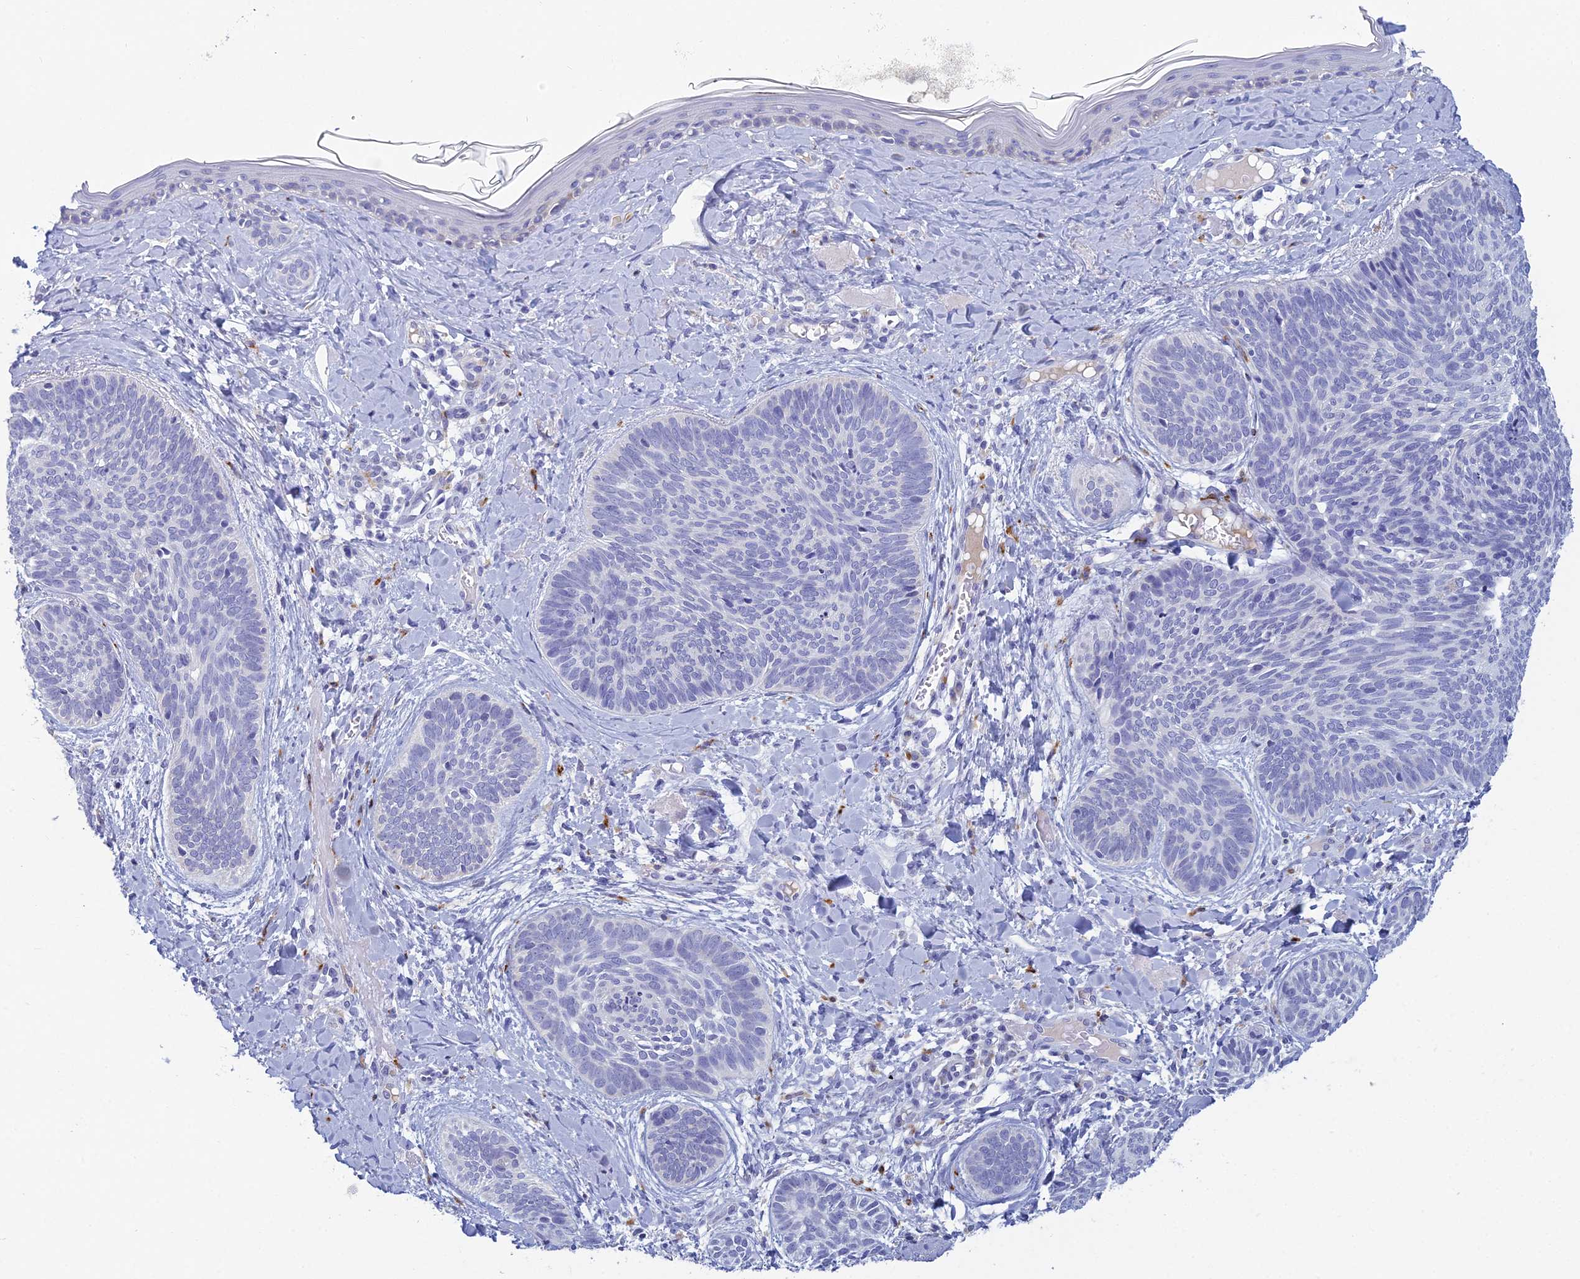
{"staining": {"intensity": "negative", "quantity": "none", "location": "none"}, "tissue": "skin cancer", "cell_type": "Tumor cells", "image_type": "cancer", "snomed": [{"axis": "morphology", "description": "Basal cell carcinoma"}, {"axis": "topography", "description": "Skin"}], "caption": "Tumor cells are negative for protein expression in human basal cell carcinoma (skin). (Brightfield microscopy of DAB IHC at high magnification).", "gene": "MUC13", "patient": {"sex": "female", "age": 81}}